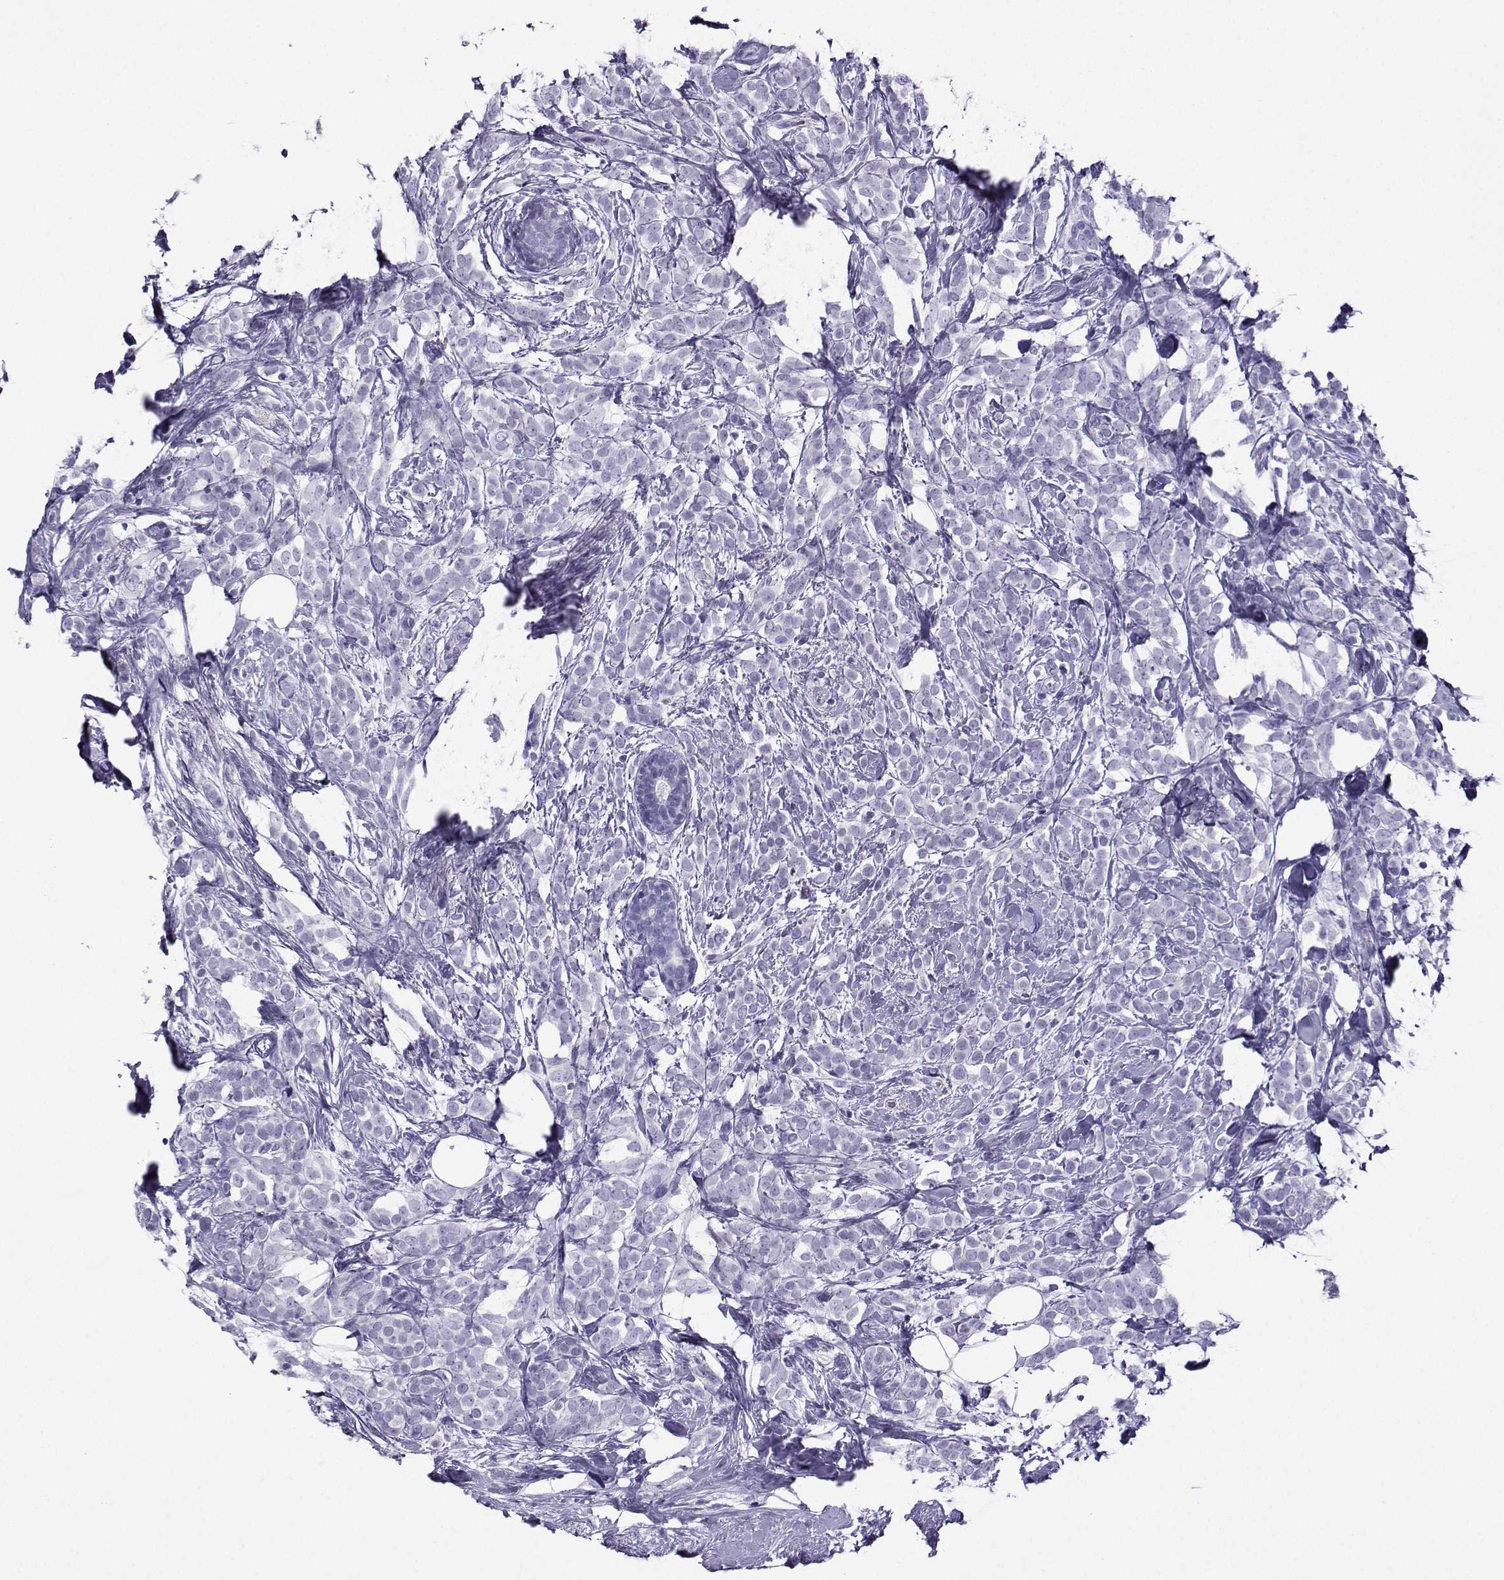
{"staining": {"intensity": "negative", "quantity": "none", "location": "none"}, "tissue": "breast cancer", "cell_type": "Tumor cells", "image_type": "cancer", "snomed": [{"axis": "morphology", "description": "Lobular carcinoma"}, {"axis": "topography", "description": "Breast"}], "caption": "Photomicrograph shows no protein staining in tumor cells of lobular carcinoma (breast) tissue.", "gene": "CRYBB1", "patient": {"sex": "female", "age": 49}}